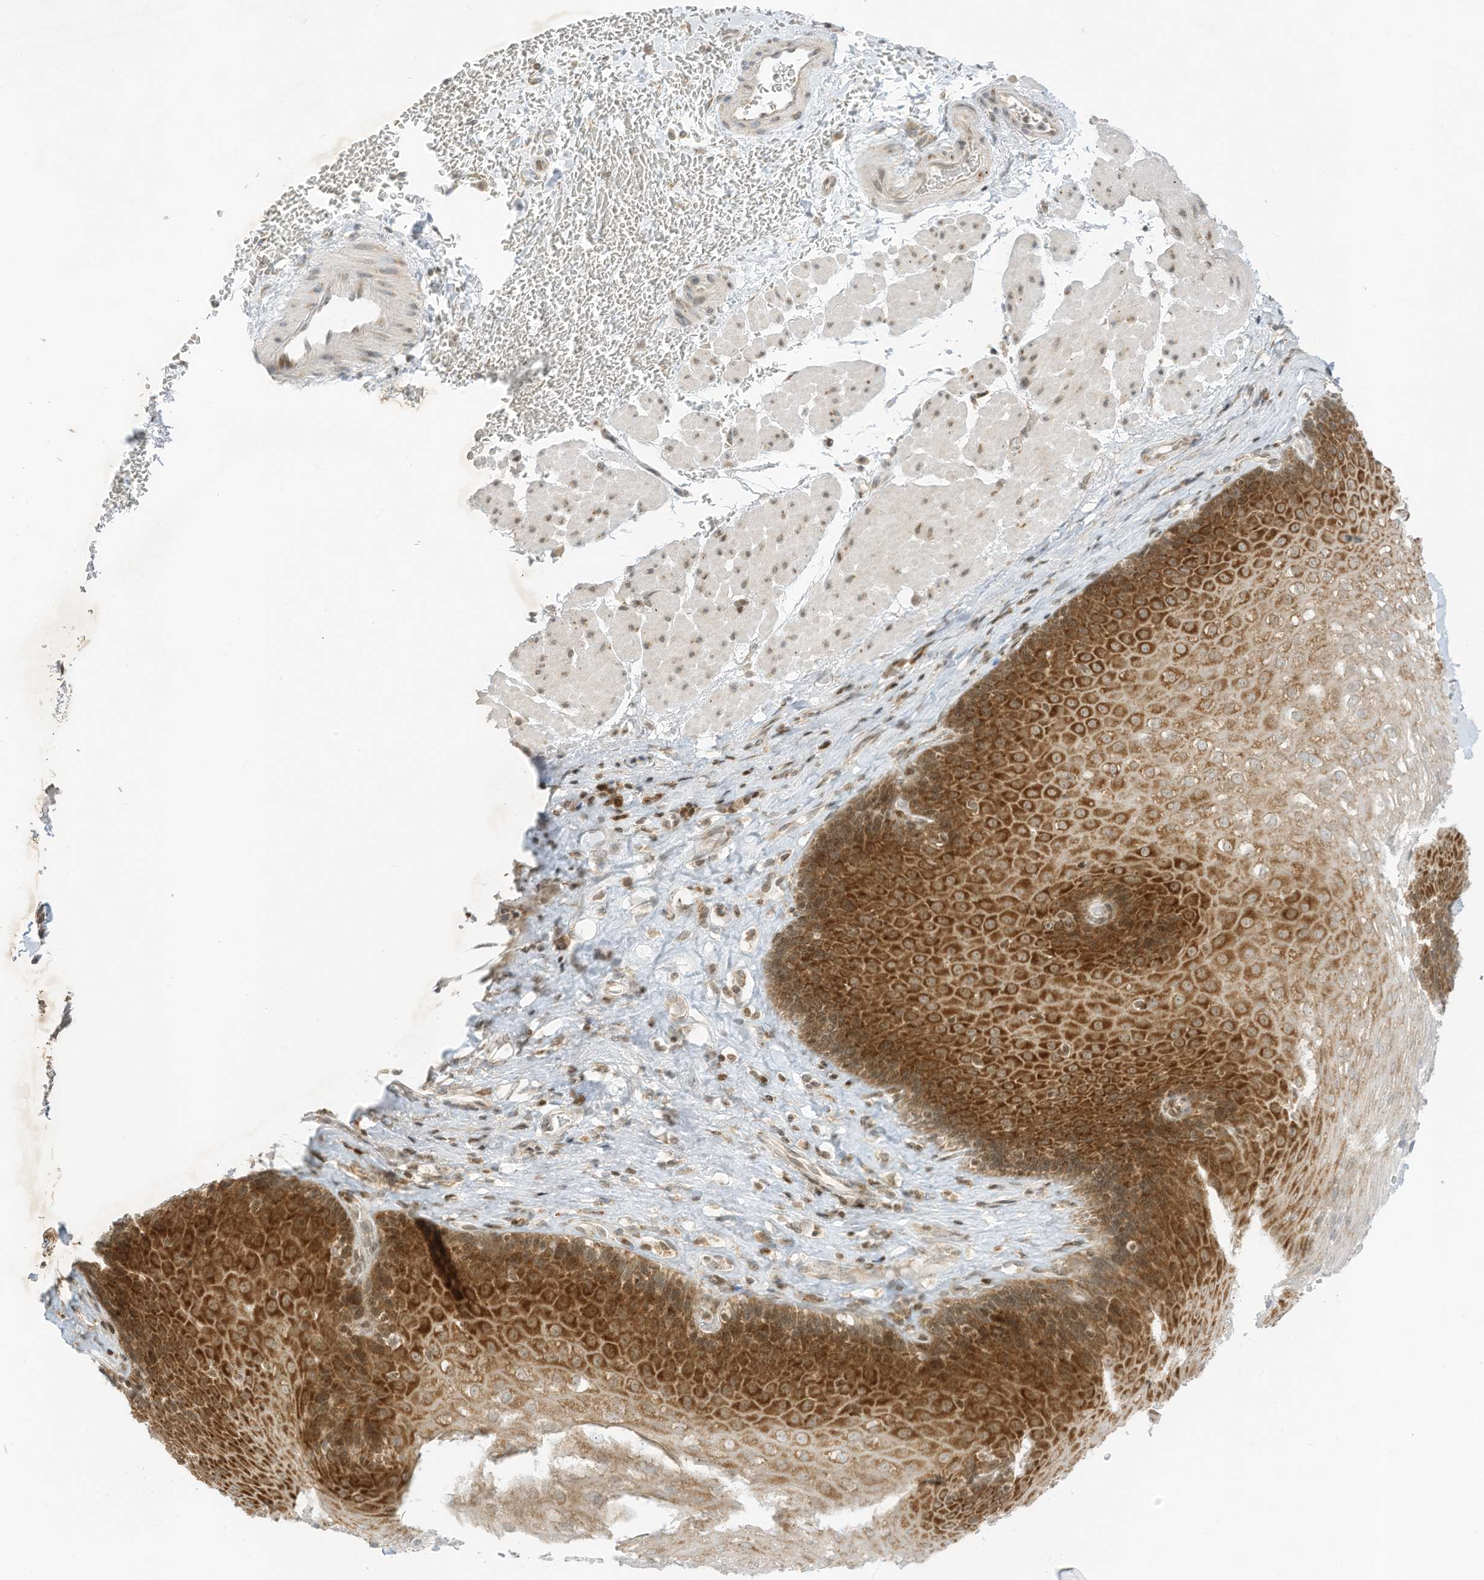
{"staining": {"intensity": "strong", "quantity": ">75%", "location": "cytoplasmic/membranous"}, "tissue": "esophagus", "cell_type": "Squamous epithelial cells", "image_type": "normal", "snomed": [{"axis": "morphology", "description": "Normal tissue, NOS"}, {"axis": "topography", "description": "Esophagus"}], "caption": "Protein expression by IHC shows strong cytoplasmic/membranous positivity in about >75% of squamous epithelial cells in unremarkable esophagus.", "gene": "EDF1", "patient": {"sex": "female", "age": 66}}